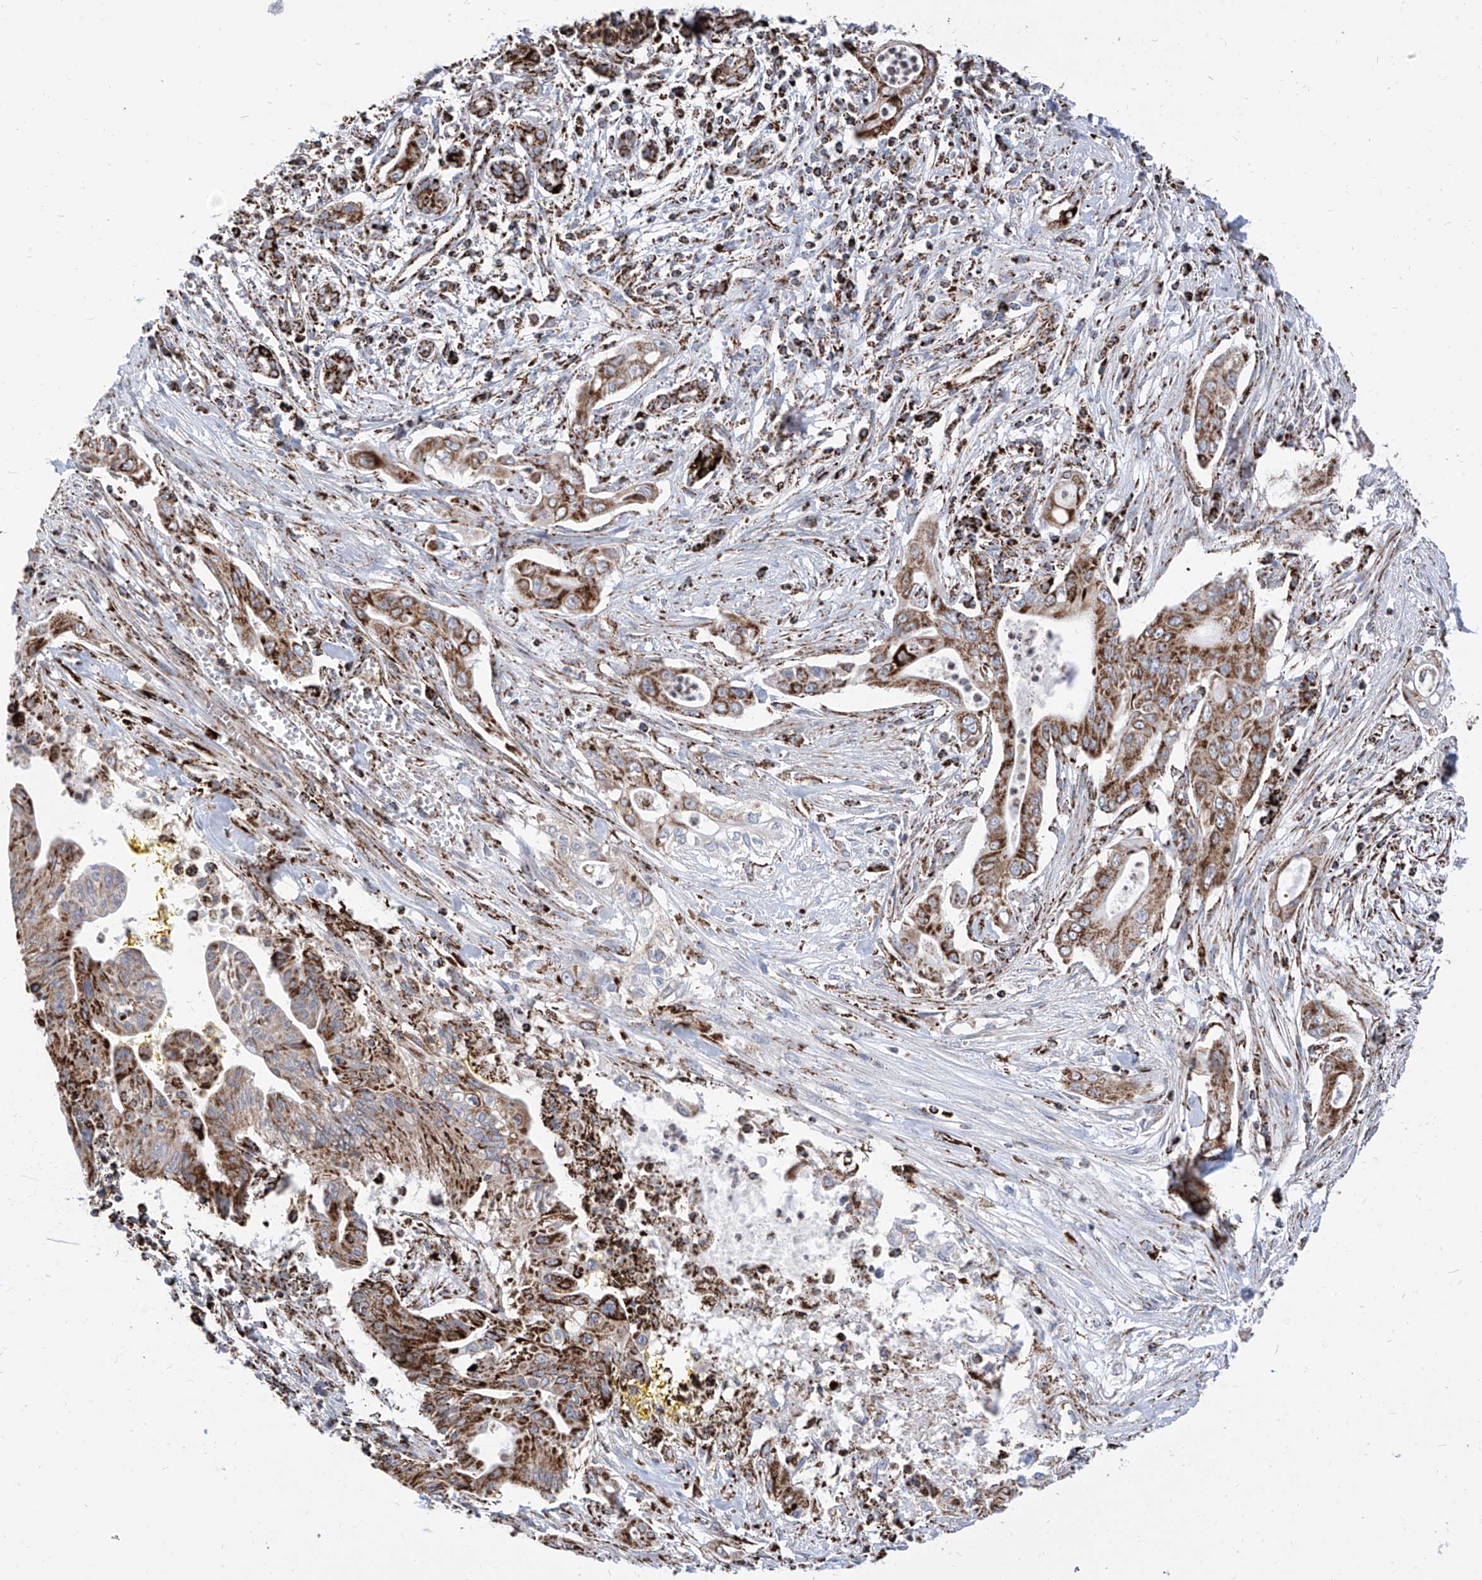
{"staining": {"intensity": "moderate", "quantity": ">75%", "location": "cytoplasmic/membranous"}, "tissue": "pancreatic cancer", "cell_type": "Tumor cells", "image_type": "cancer", "snomed": [{"axis": "morphology", "description": "Adenocarcinoma, NOS"}, {"axis": "topography", "description": "Pancreas"}], "caption": "Immunohistochemical staining of human pancreatic cancer displays medium levels of moderate cytoplasmic/membranous protein positivity in about >75% of tumor cells.", "gene": "COX5B", "patient": {"sex": "male", "age": 58}}